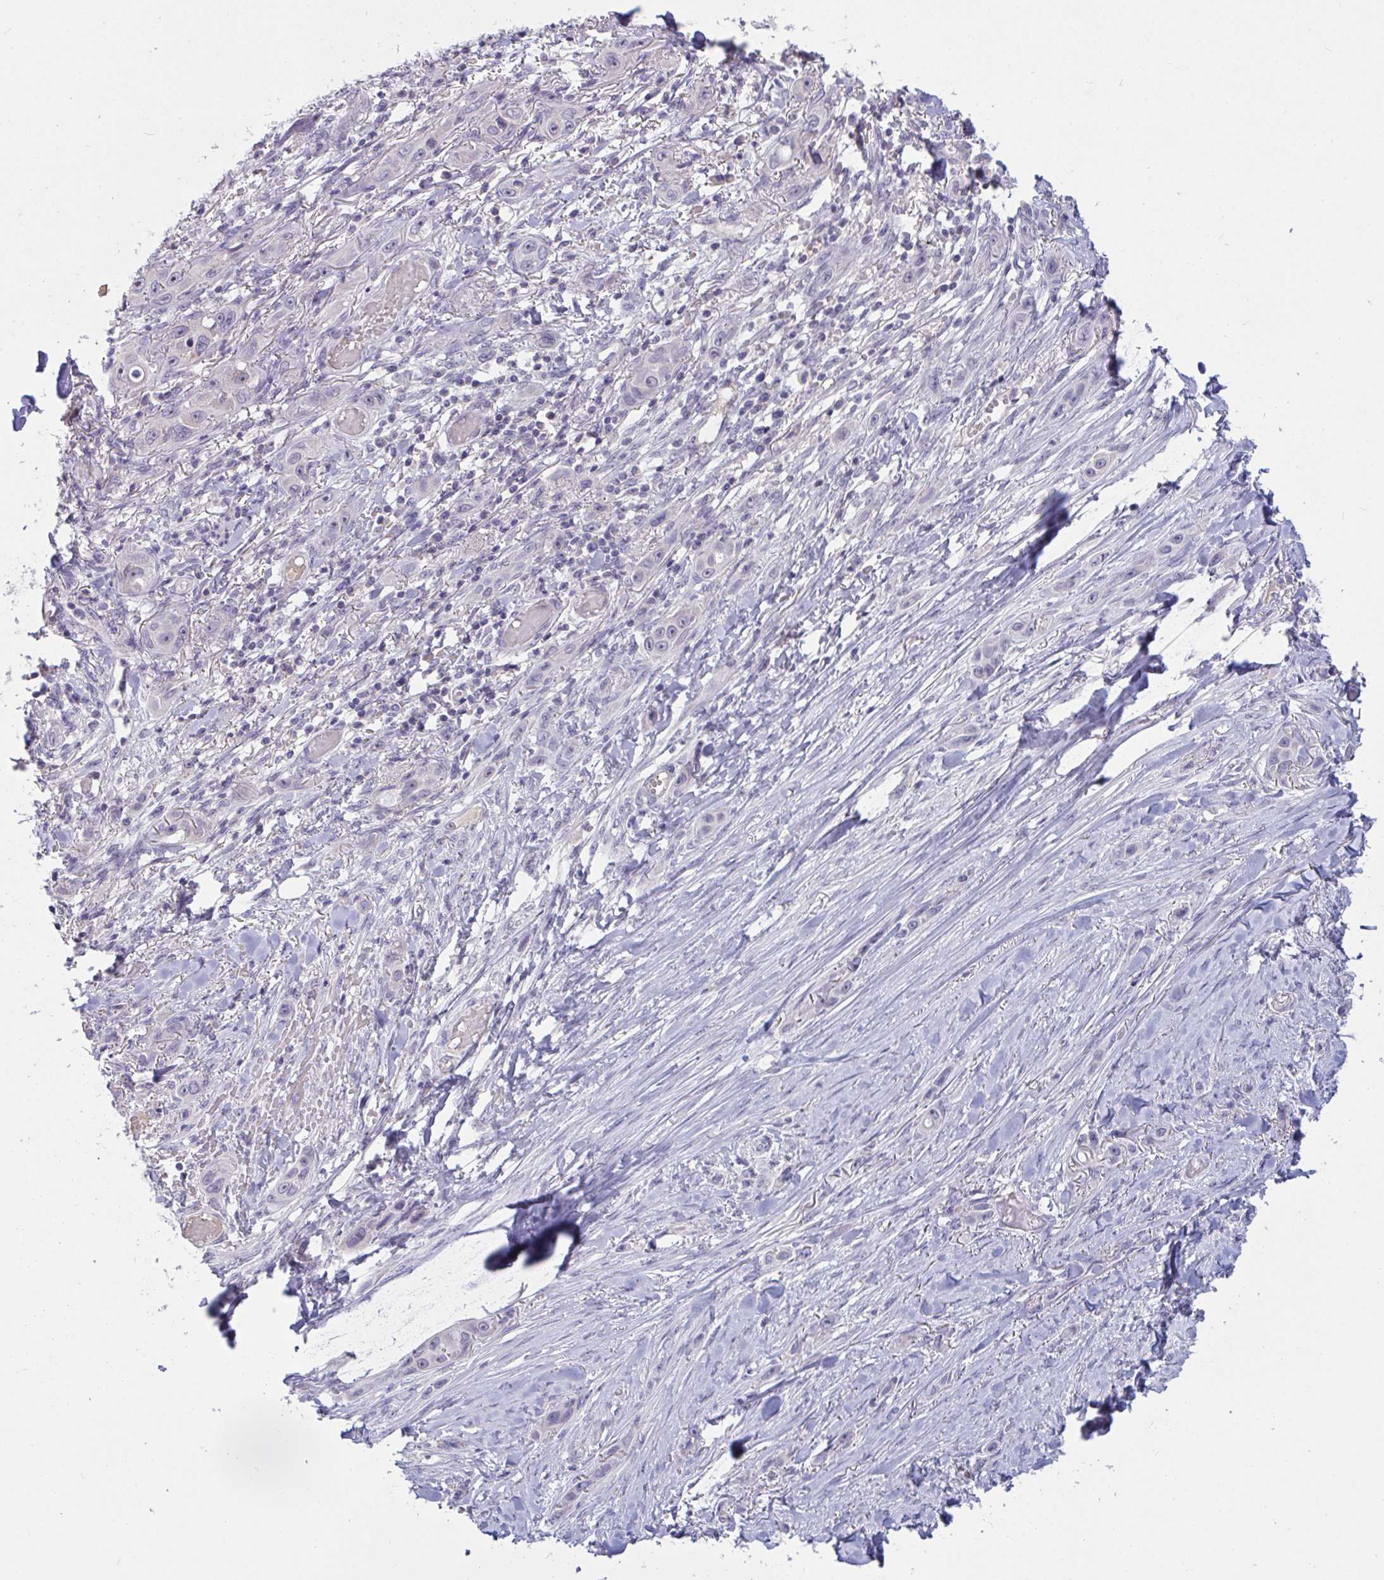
{"staining": {"intensity": "negative", "quantity": "none", "location": "none"}, "tissue": "skin cancer", "cell_type": "Tumor cells", "image_type": "cancer", "snomed": [{"axis": "morphology", "description": "Squamous cell carcinoma, NOS"}, {"axis": "topography", "description": "Skin"}], "caption": "This image is of skin cancer (squamous cell carcinoma) stained with IHC to label a protein in brown with the nuclei are counter-stained blue. There is no expression in tumor cells. (DAB (3,3'-diaminobenzidine) IHC with hematoxylin counter stain).", "gene": "MYC", "patient": {"sex": "female", "age": 69}}